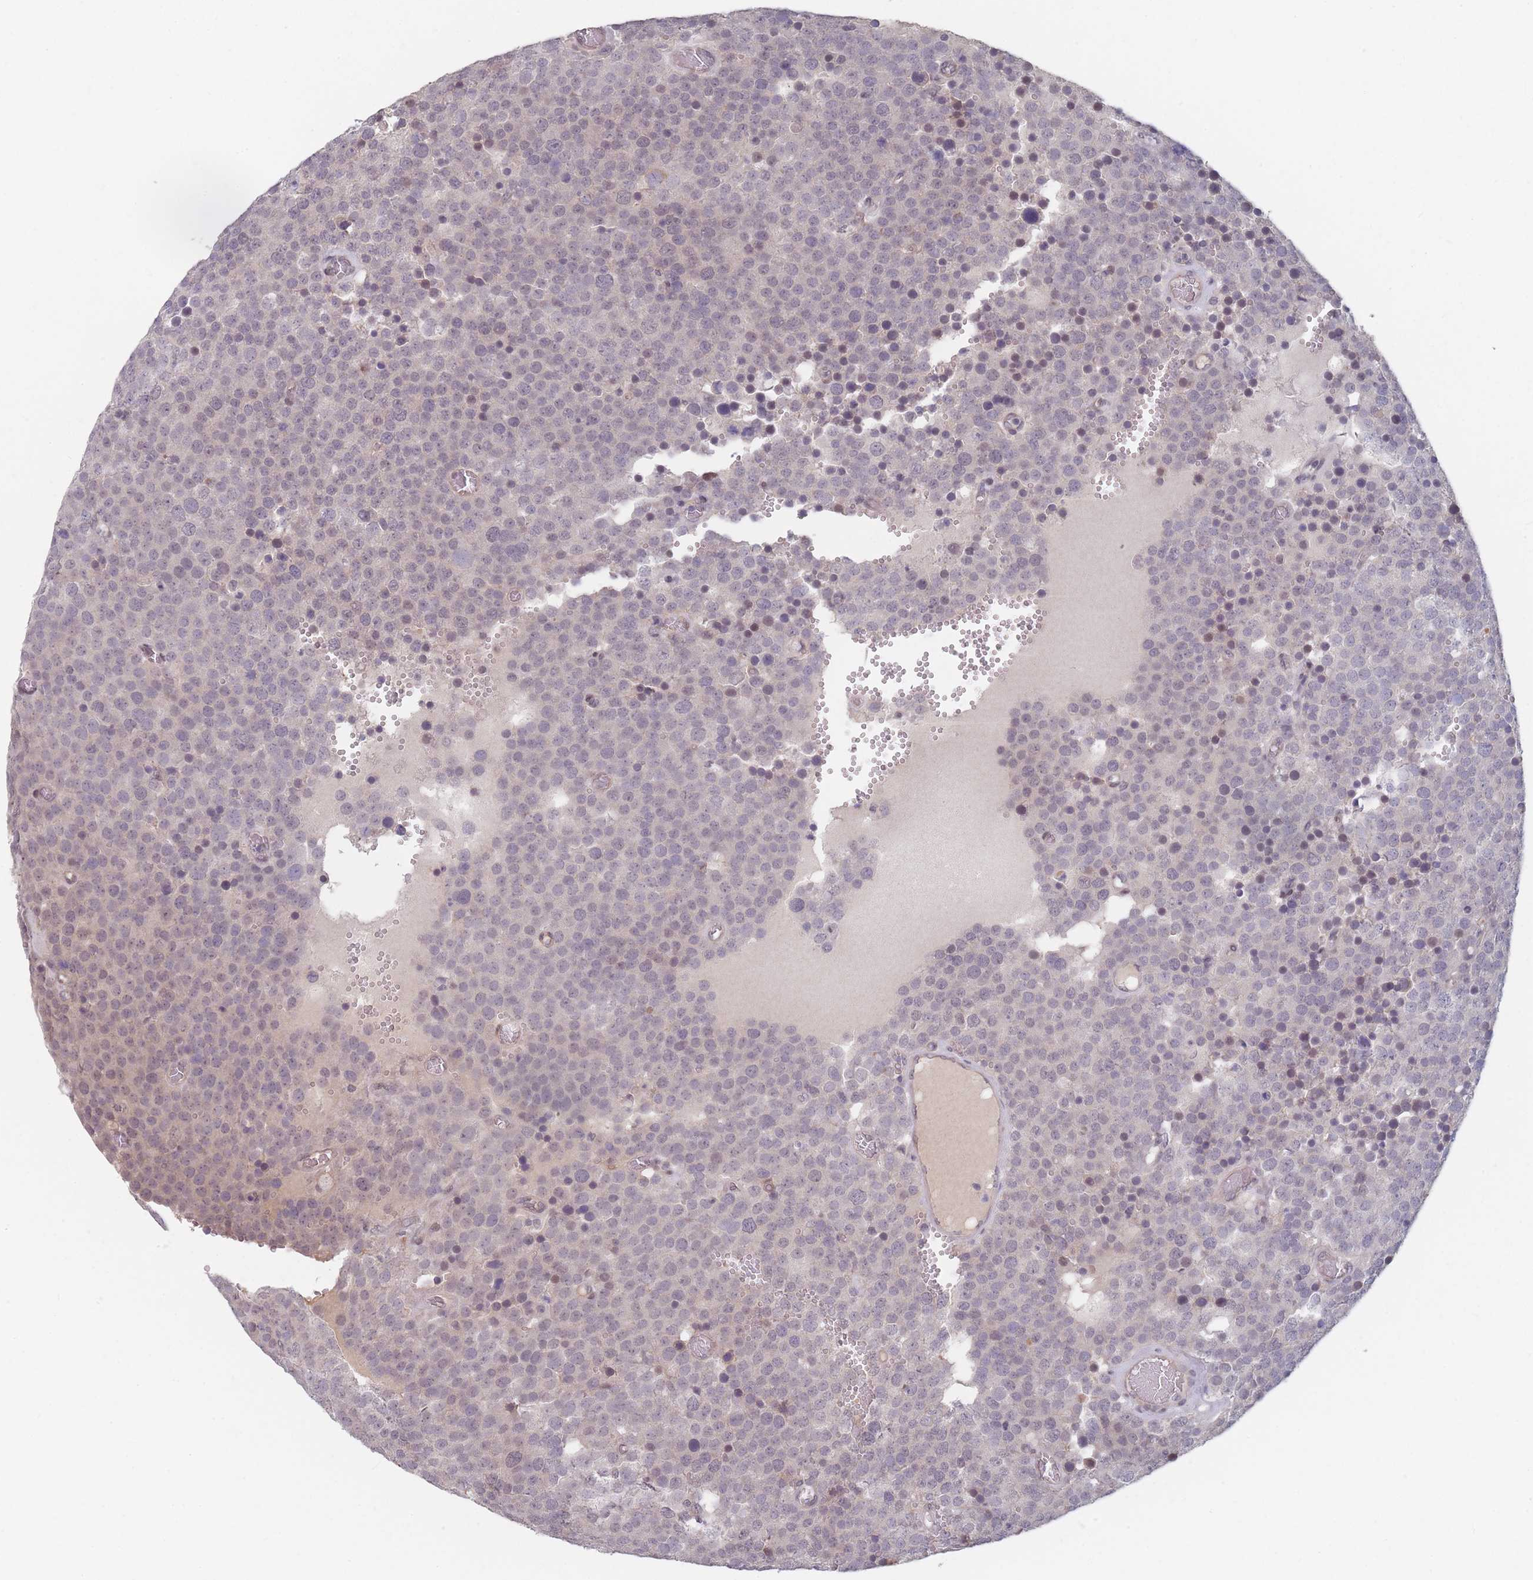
{"staining": {"intensity": "negative", "quantity": "none", "location": "none"}, "tissue": "testis cancer", "cell_type": "Tumor cells", "image_type": "cancer", "snomed": [{"axis": "morphology", "description": "Normal tissue, NOS"}, {"axis": "morphology", "description": "Seminoma, NOS"}, {"axis": "topography", "description": "Testis"}], "caption": "DAB immunohistochemical staining of testis cancer (seminoma) displays no significant expression in tumor cells. (Stains: DAB (3,3'-diaminobenzidine) immunohistochemistry (IHC) with hematoxylin counter stain, Microscopy: brightfield microscopy at high magnification).", "gene": "ANKRD10", "patient": {"sex": "male", "age": 71}}